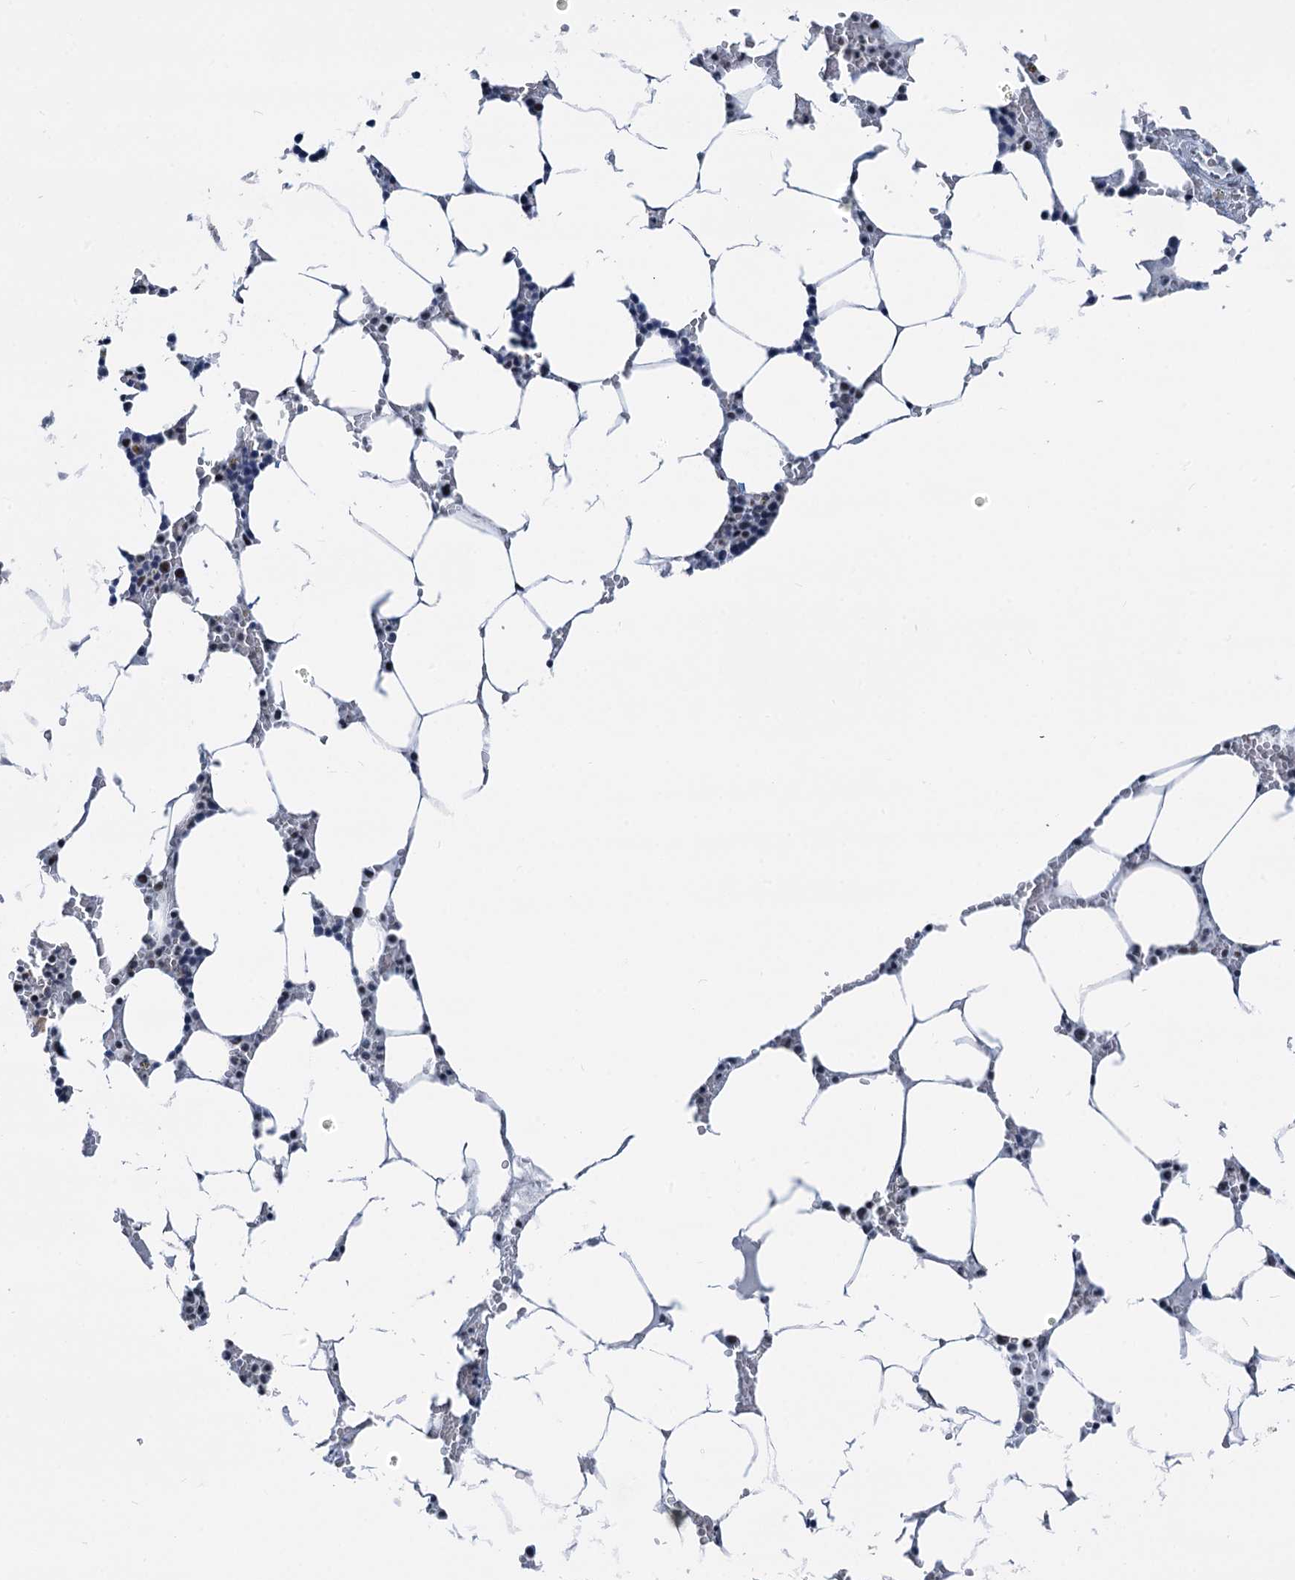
{"staining": {"intensity": "moderate", "quantity": "<25%", "location": "nuclear"}, "tissue": "bone marrow", "cell_type": "Hematopoietic cells", "image_type": "normal", "snomed": [{"axis": "morphology", "description": "Normal tissue, NOS"}, {"axis": "topography", "description": "Bone marrow"}], "caption": "Brown immunohistochemical staining in unremarkable human bone marrow exhibits moderate nuclear staining in about <25% of hematopoietic cells.", "gene": "DDX23", "patient": {"sex": "male", "age": 70}}